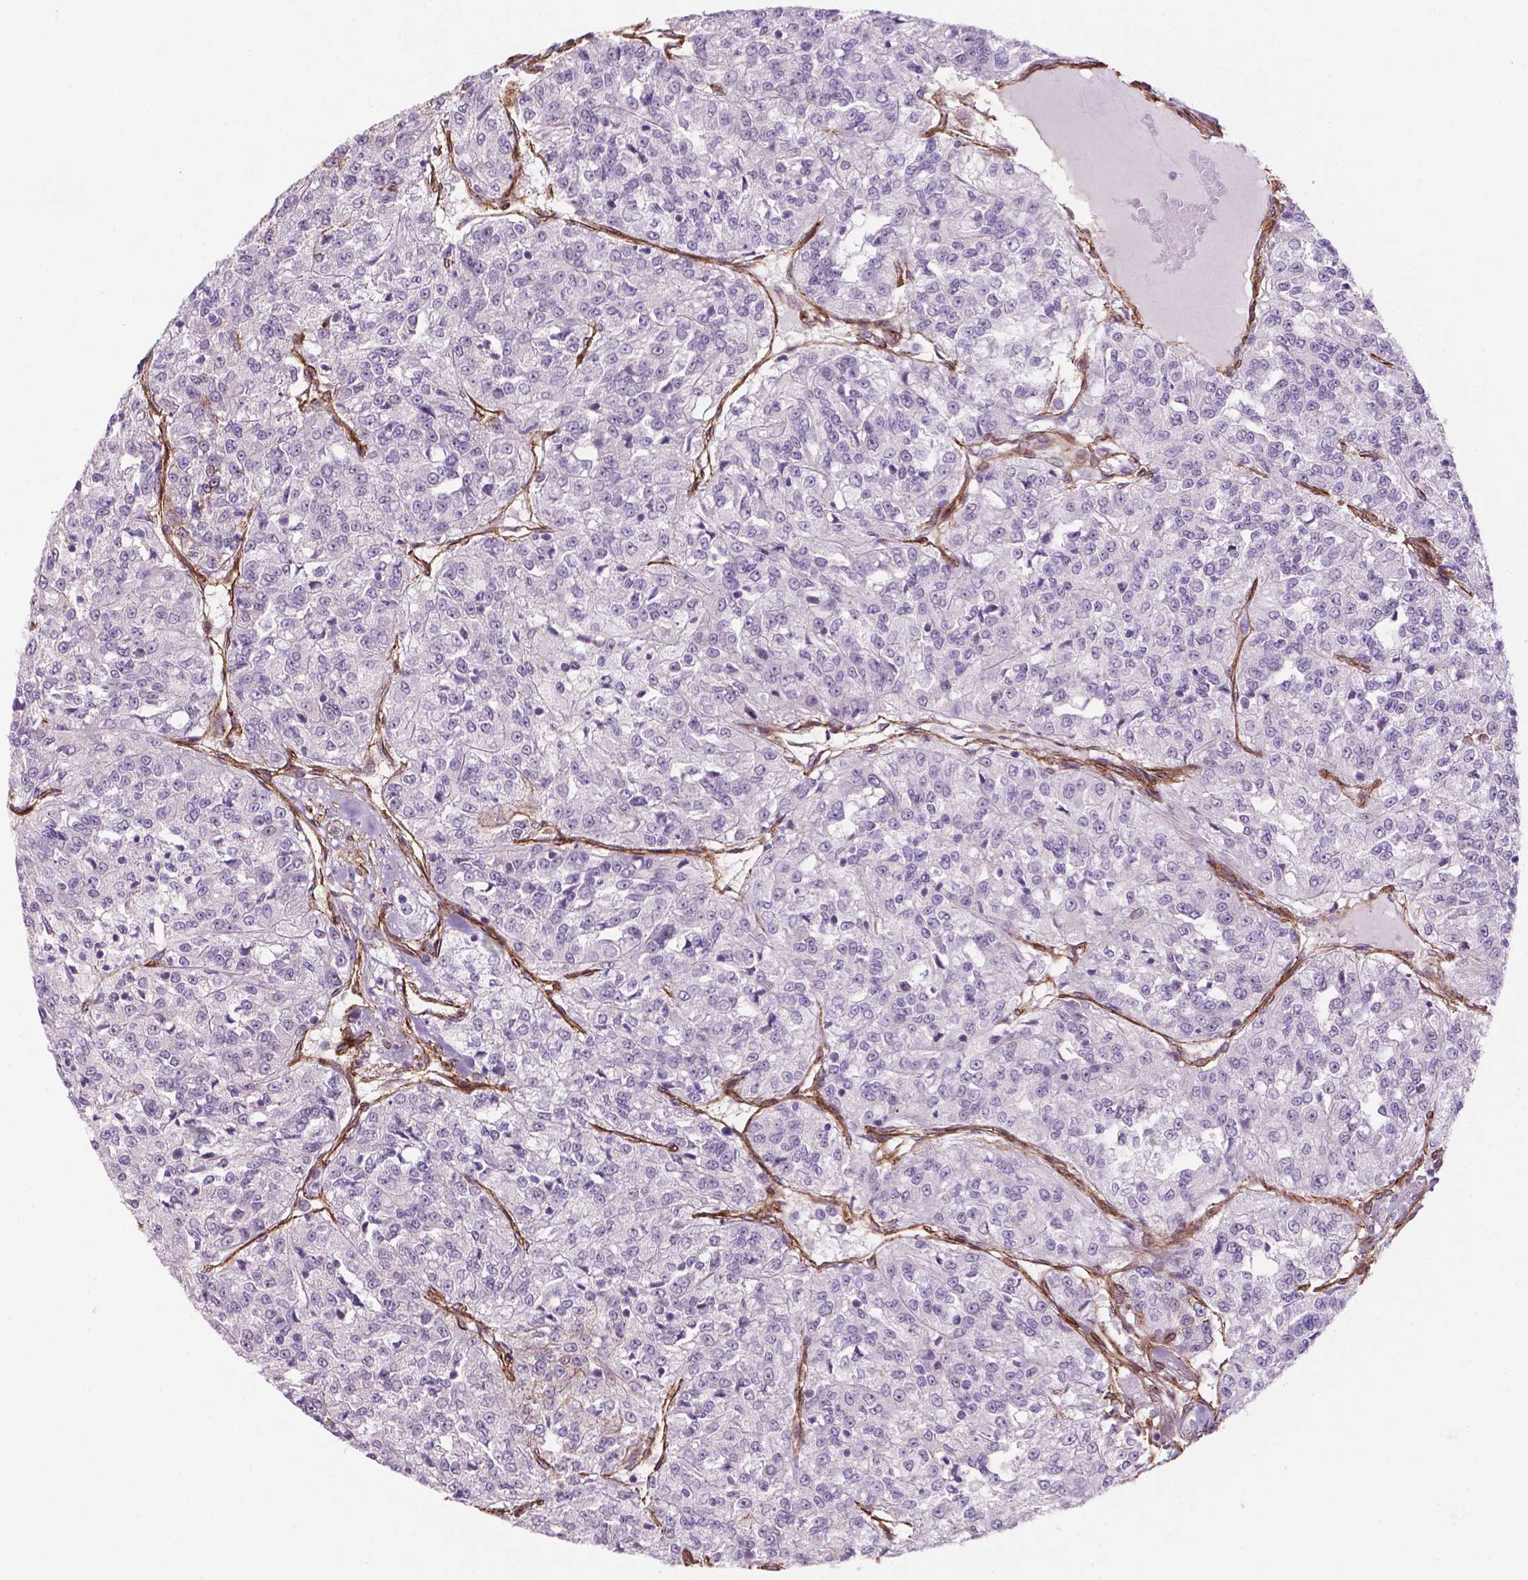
{"staining": {"intensity": "negative", "quantity": "none", "location": "none"}, "tissue": "renal cancer", "cell_type": "Tumor cells", "image_type": "cancer", "snomed": [{"axis": "morphology", "description": "Adenocarcinoma, NOS"}, {"axis": "topography", "description": "Kidney"}], "caption": "This photomicrograph is of renal cancer stained with IHC to label a protein in brown with the nuclei are counter-stained blue. There is no expression in tumor cells.", "gene": "EGFL8", "patient": {"sex": "female", "age": 63}}